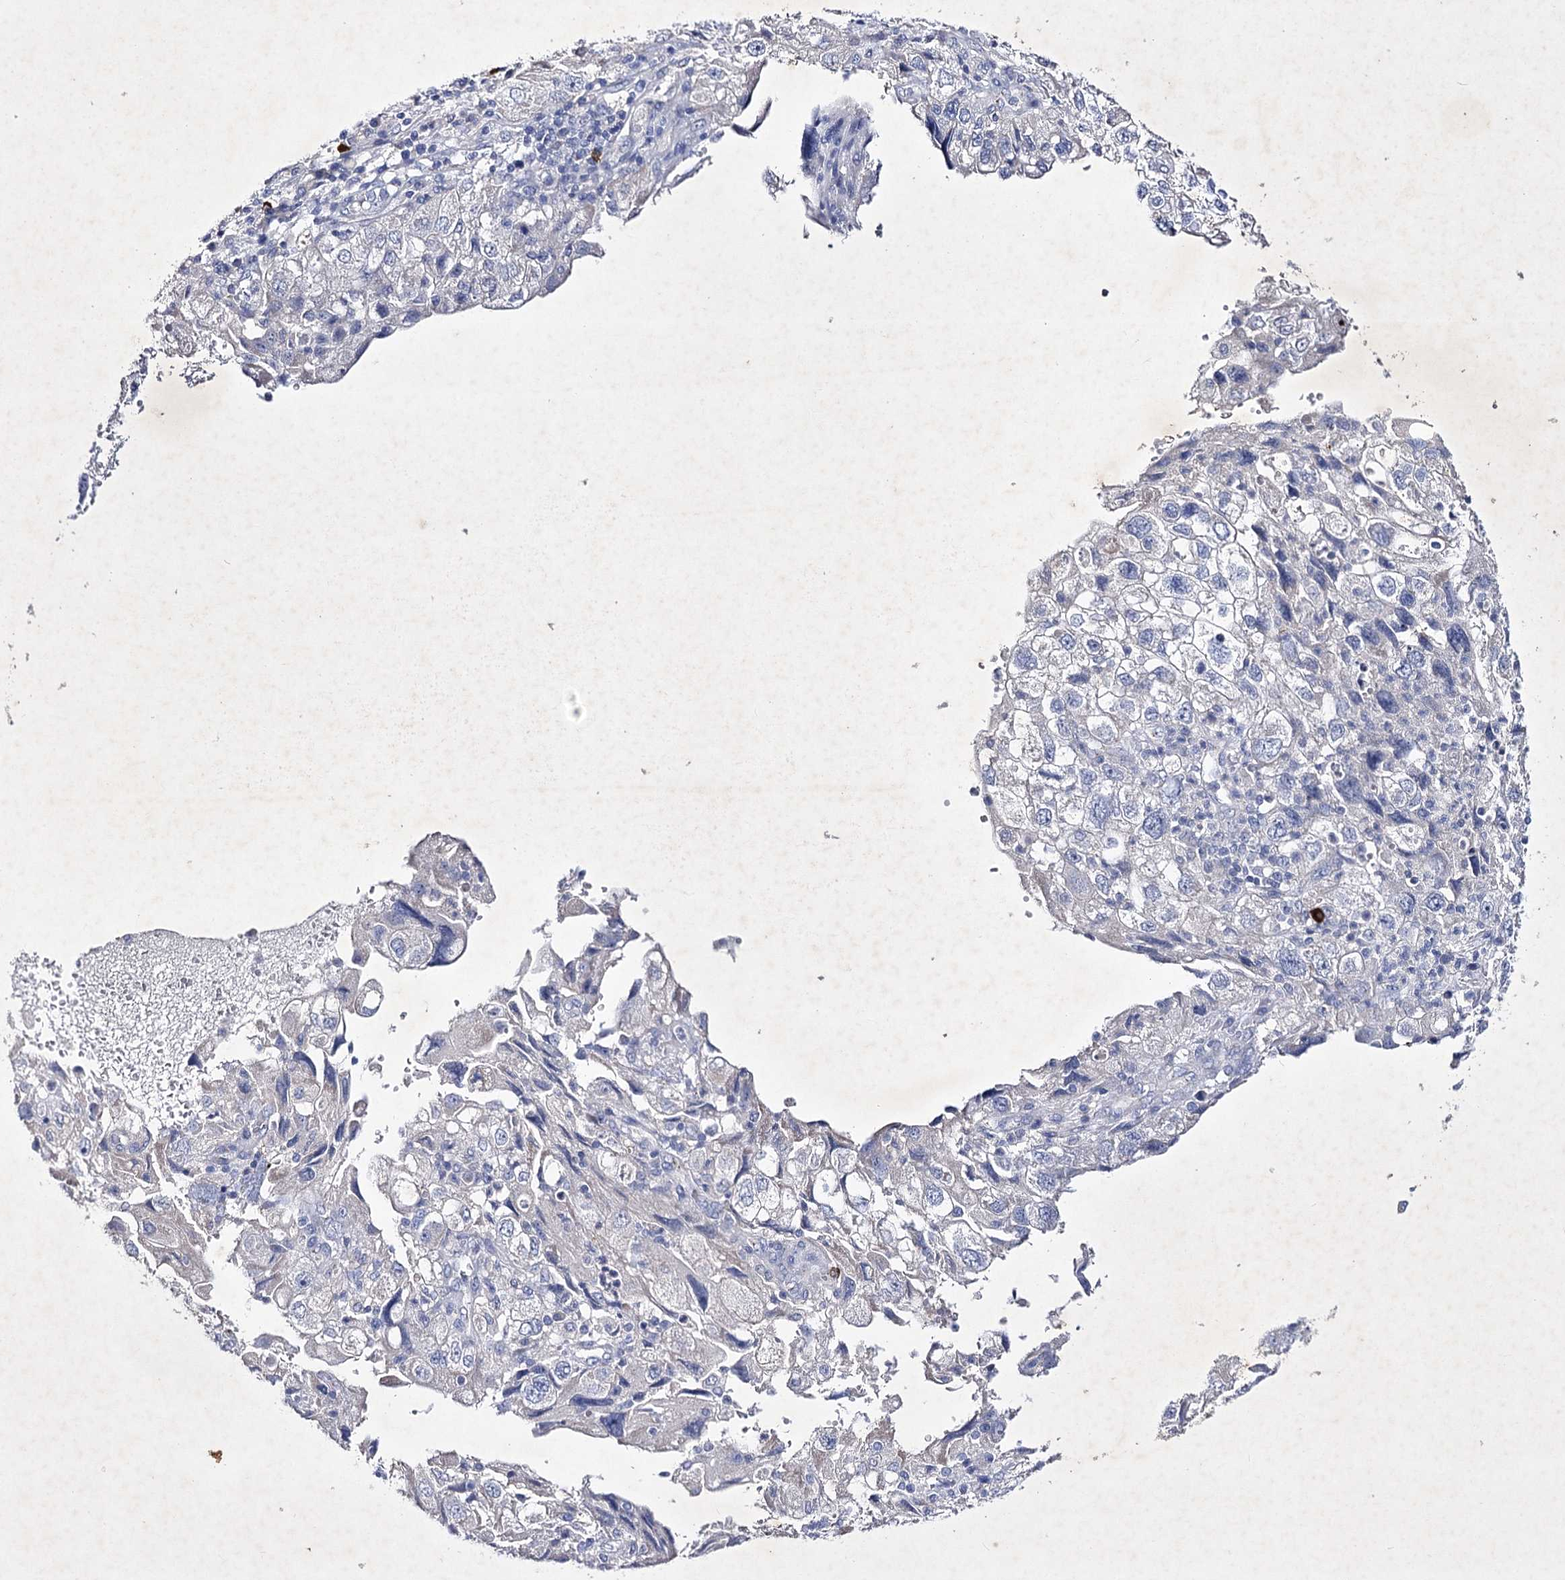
{"staining": {"intensity": "negative", "quantity": "none", "location": "none"}, "tissue": "endometrial cancer", "cell_type": "Tumor cells", "image_type": "cancer", "snomed": [{"axis": "morphology", "description": "Adenocarcinoma, NOS"}, {"axis": "topography", "description": "Endometrium"}], "caption": "High power microscopy micrograph of an immunohistochemistry (IHC) image of endometrial cancer (adenocarcinoma), revealing no significant positivity in tumor cells. (DAB (3,3'-diaminobenzidine) IHC with hematoxylin counter stain).", "gene": "COX15", "patient": {"sex": "female", "age": 49}}